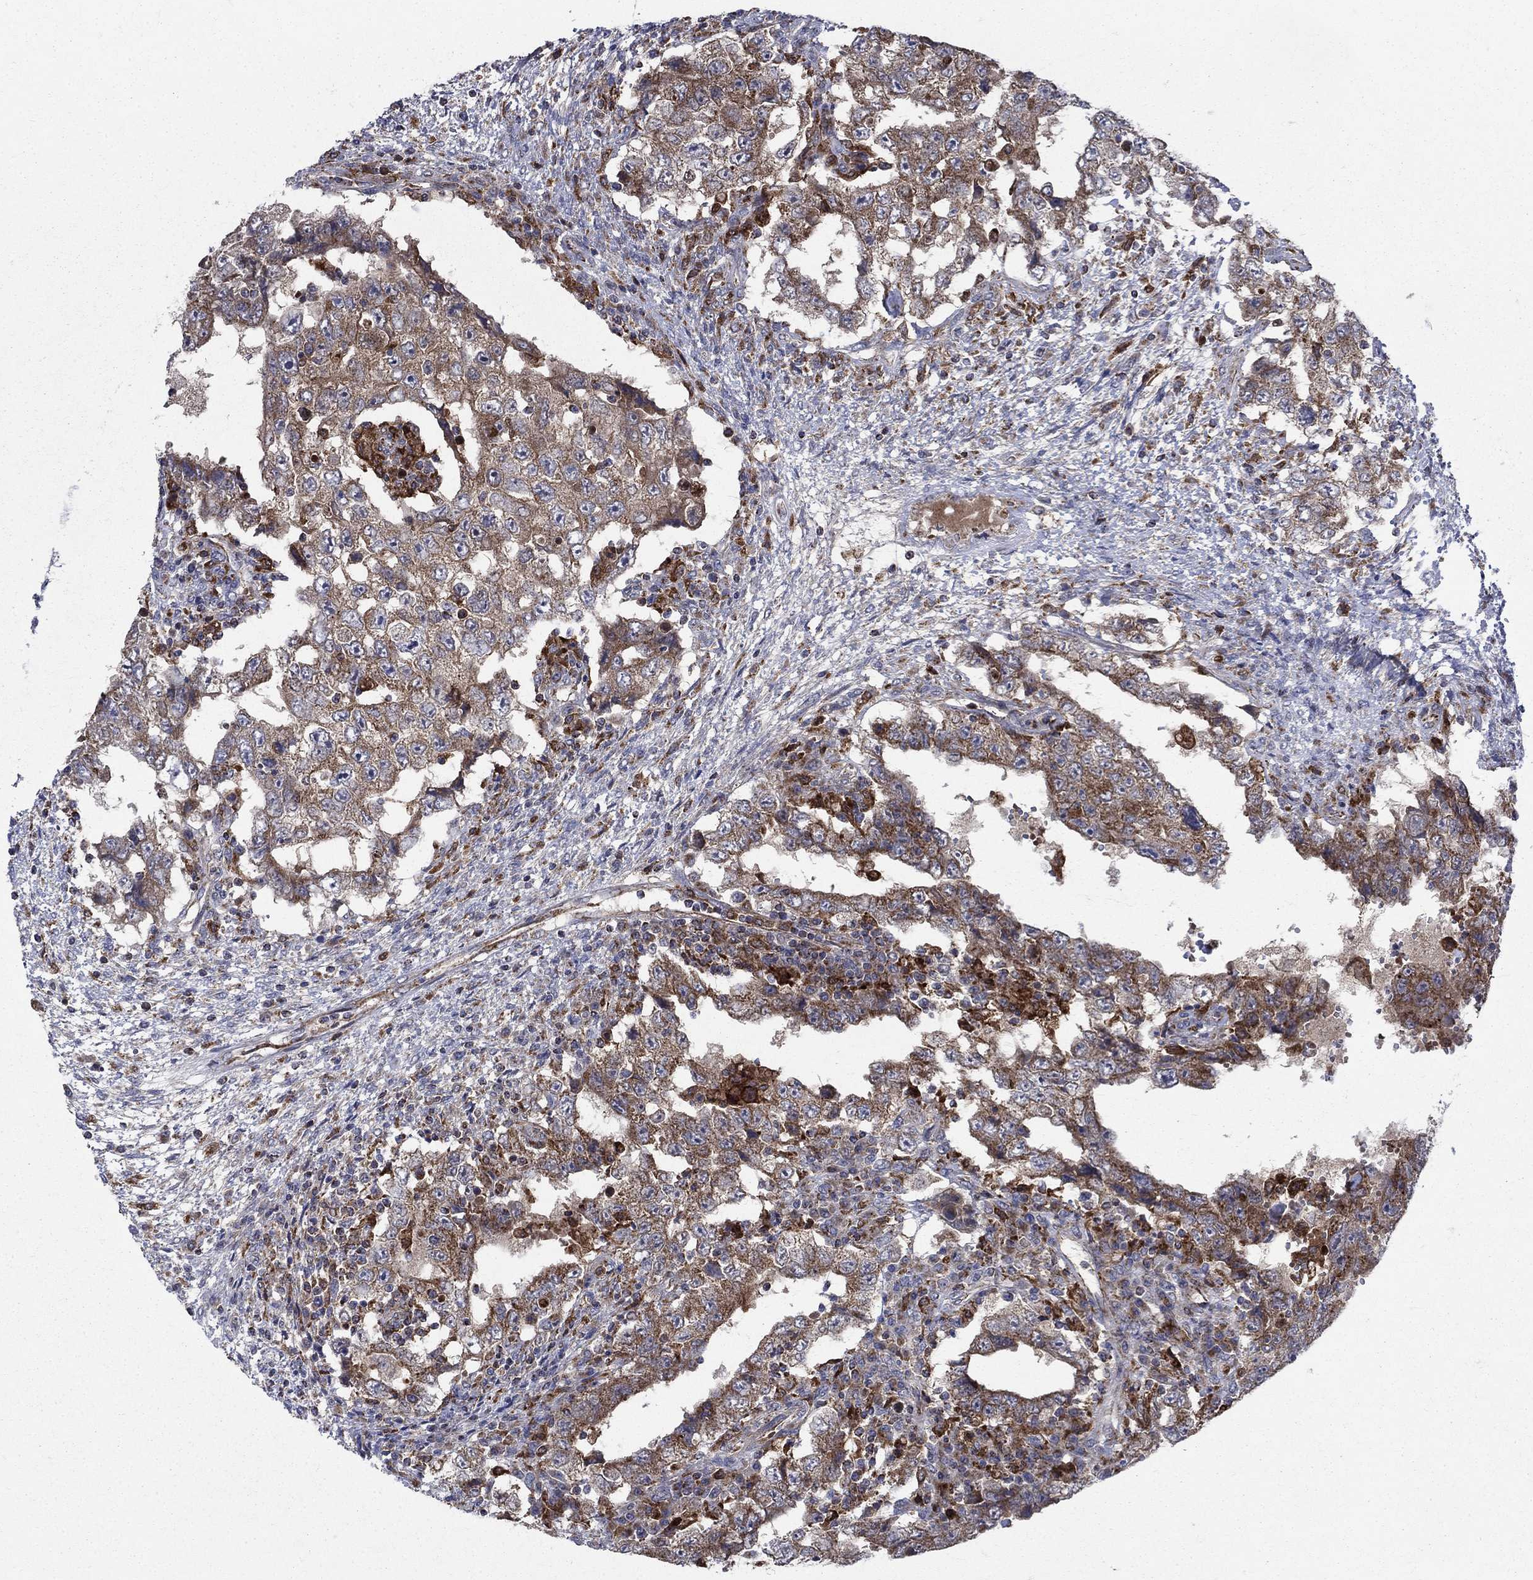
{"staining": {"intensity": "strong", "quantity": "25%-75%", "location": "cytoplasmic/membranous"}, "tissue": "testis cancer", "cell_type": "Tumor cells", "image_type": "cancer", "snomed": [{"axis": "morphology", "description": "Carcinoma, Embryonal, NOS"}, {"axis": "topography", "description": "Testis"}], "caption": "IHC (DAB (3,3'-diaminobenzidine)) staining of human testis cancer demonstrates strong cytoplasmic/membranous protein staining in approximately 25%-75% of tumor cells.", "gene": "RNF19B", "patient": {"sex": "male", "age": 26}}